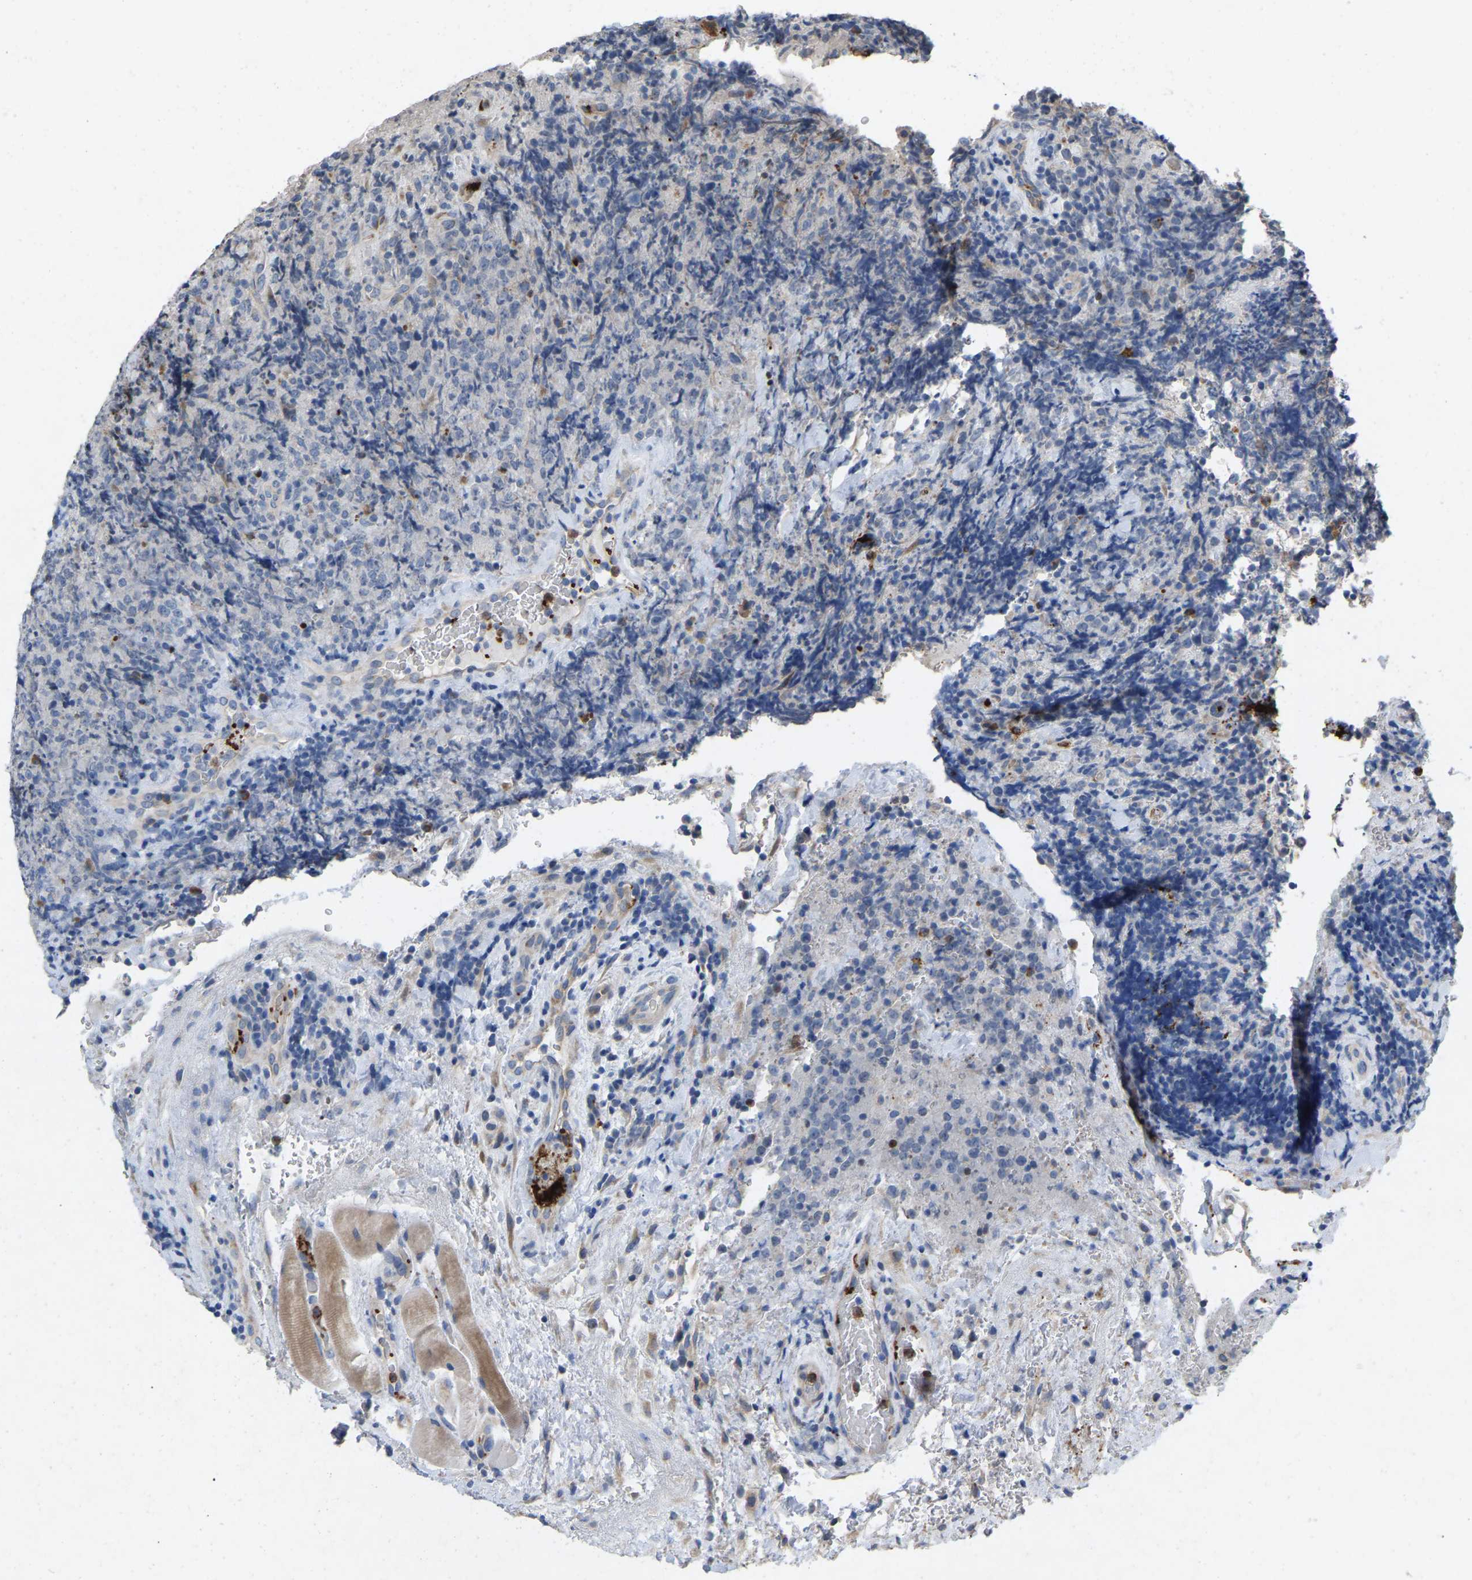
{"staining": {"intensity": "negative", "quantity": "none", "location": "none"}, "tissue": "lymphoma", "cell_type": "Tumor cells", "image_type": "cancer", "snomed": [{"axis": "morphology", "description": "Malignant lymphoma, non-Hodgkin's type, High grade"}, {"axis": "topography", "description": "Tonsil"}], "caption": "The photomicrograph demonstrates no significant positivity in tumor cells of malignant lymphoma, non-Hodgkin's type (high-grade). (Brightfield microscopy of DAB immunohistochemistry (IHC) at high magnification).", "gene": "RHEB", "patient": {"sex": "female", "age": 36}}